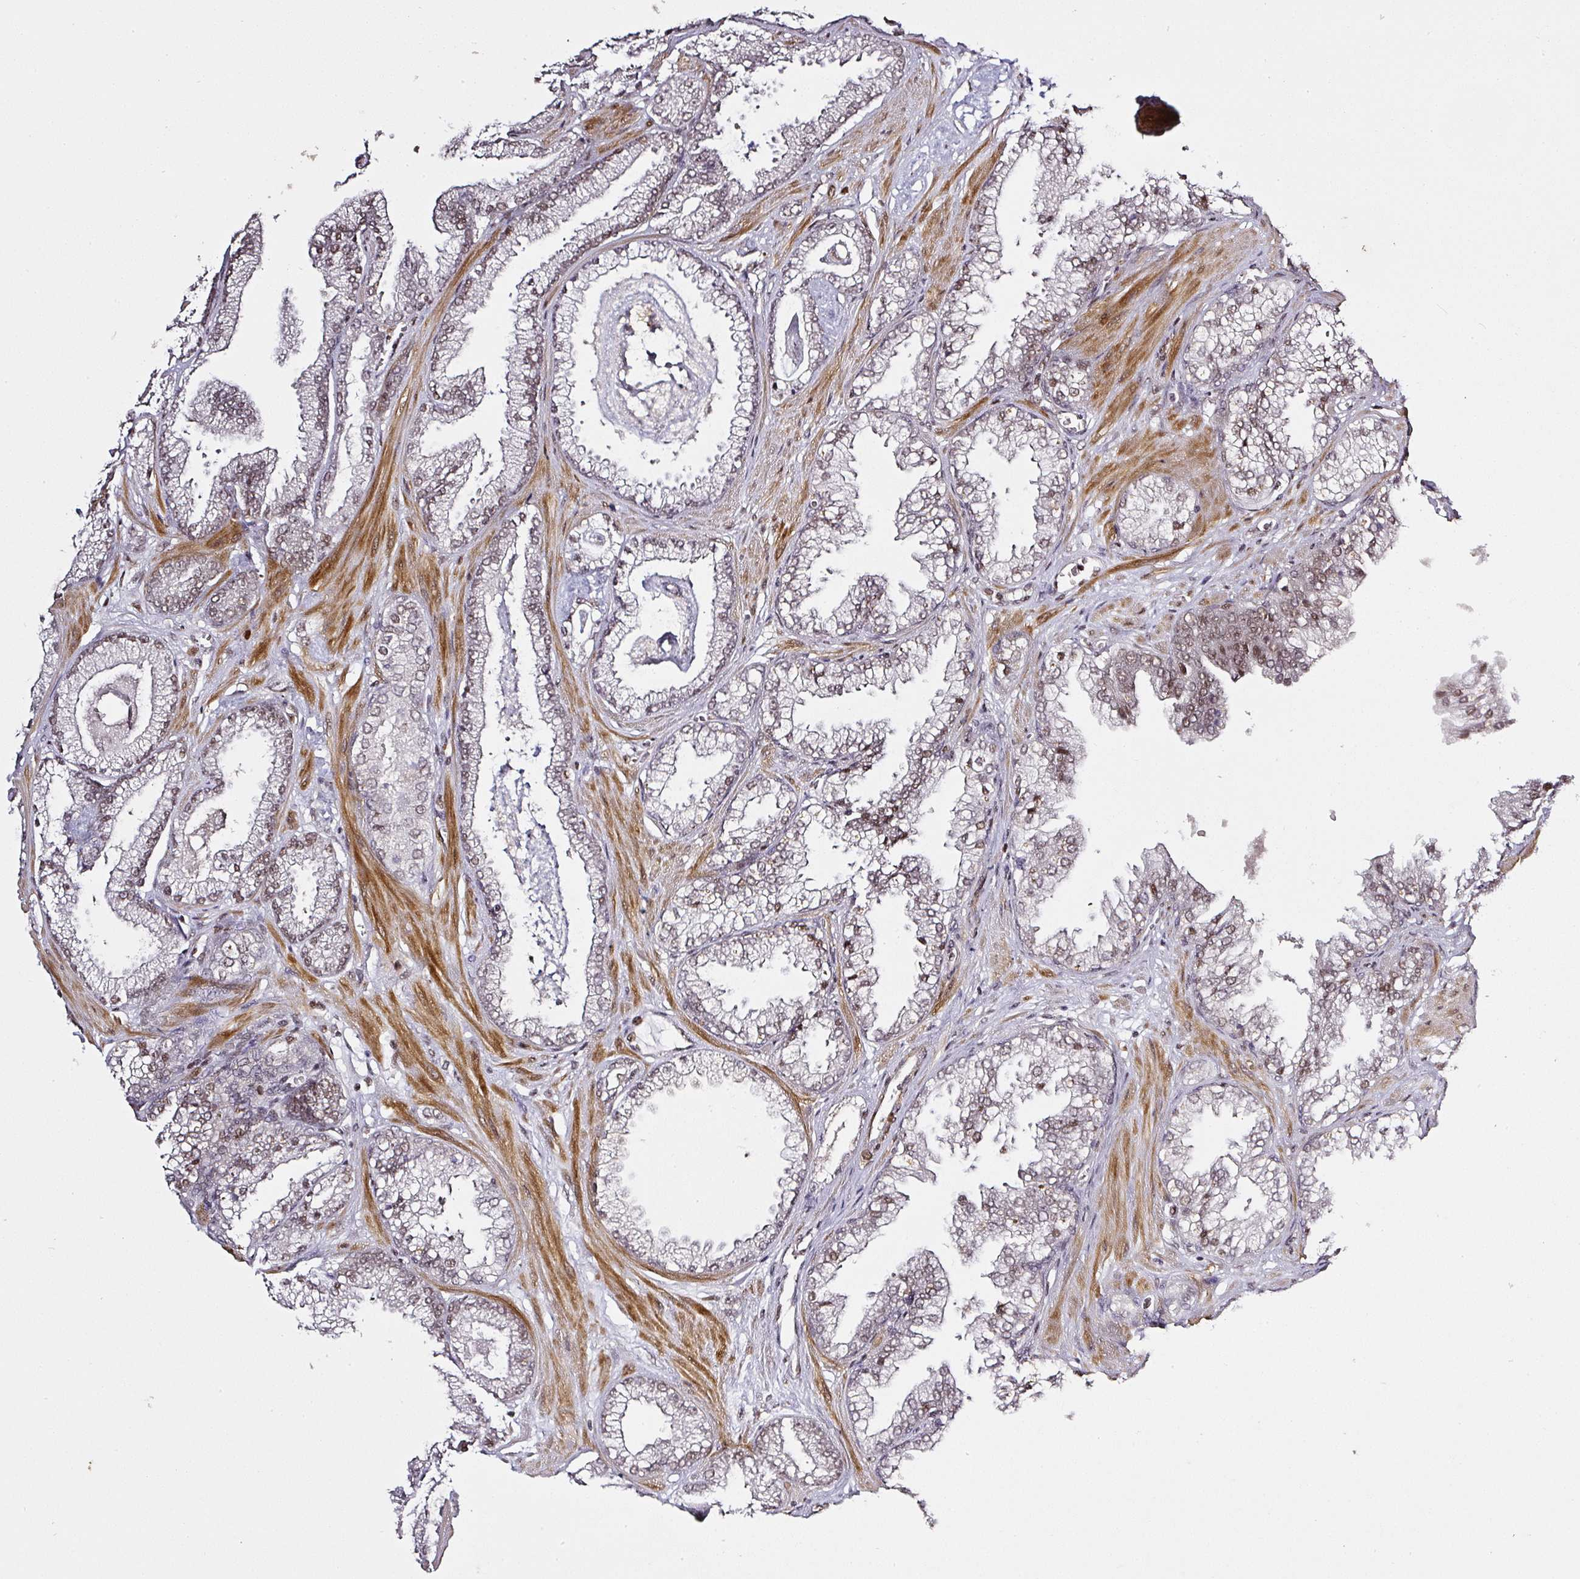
{"staining": {"intensity": "weak", "quantity": ">75%", "location": "nuclear"}, "tissue": "prostate cancer", "cell_type": "Tumor cells", "image_type": "cancer", "snomed": [{"axis": "morphology", "description": "Adenocarcinoma, Low grade"}, {"axis": "topography", "description": "Prostate"}], "caption": "An IHC micrograph of neoplastic tissue is shown. Protein staining in brown labels weak nuclear positivity in prostate low-grade adenocarcinoma within tumor cells. Nuclei are stained in blue.", "gene": "GPRIN2", "patient": {"sex": "male", "age": 60}}